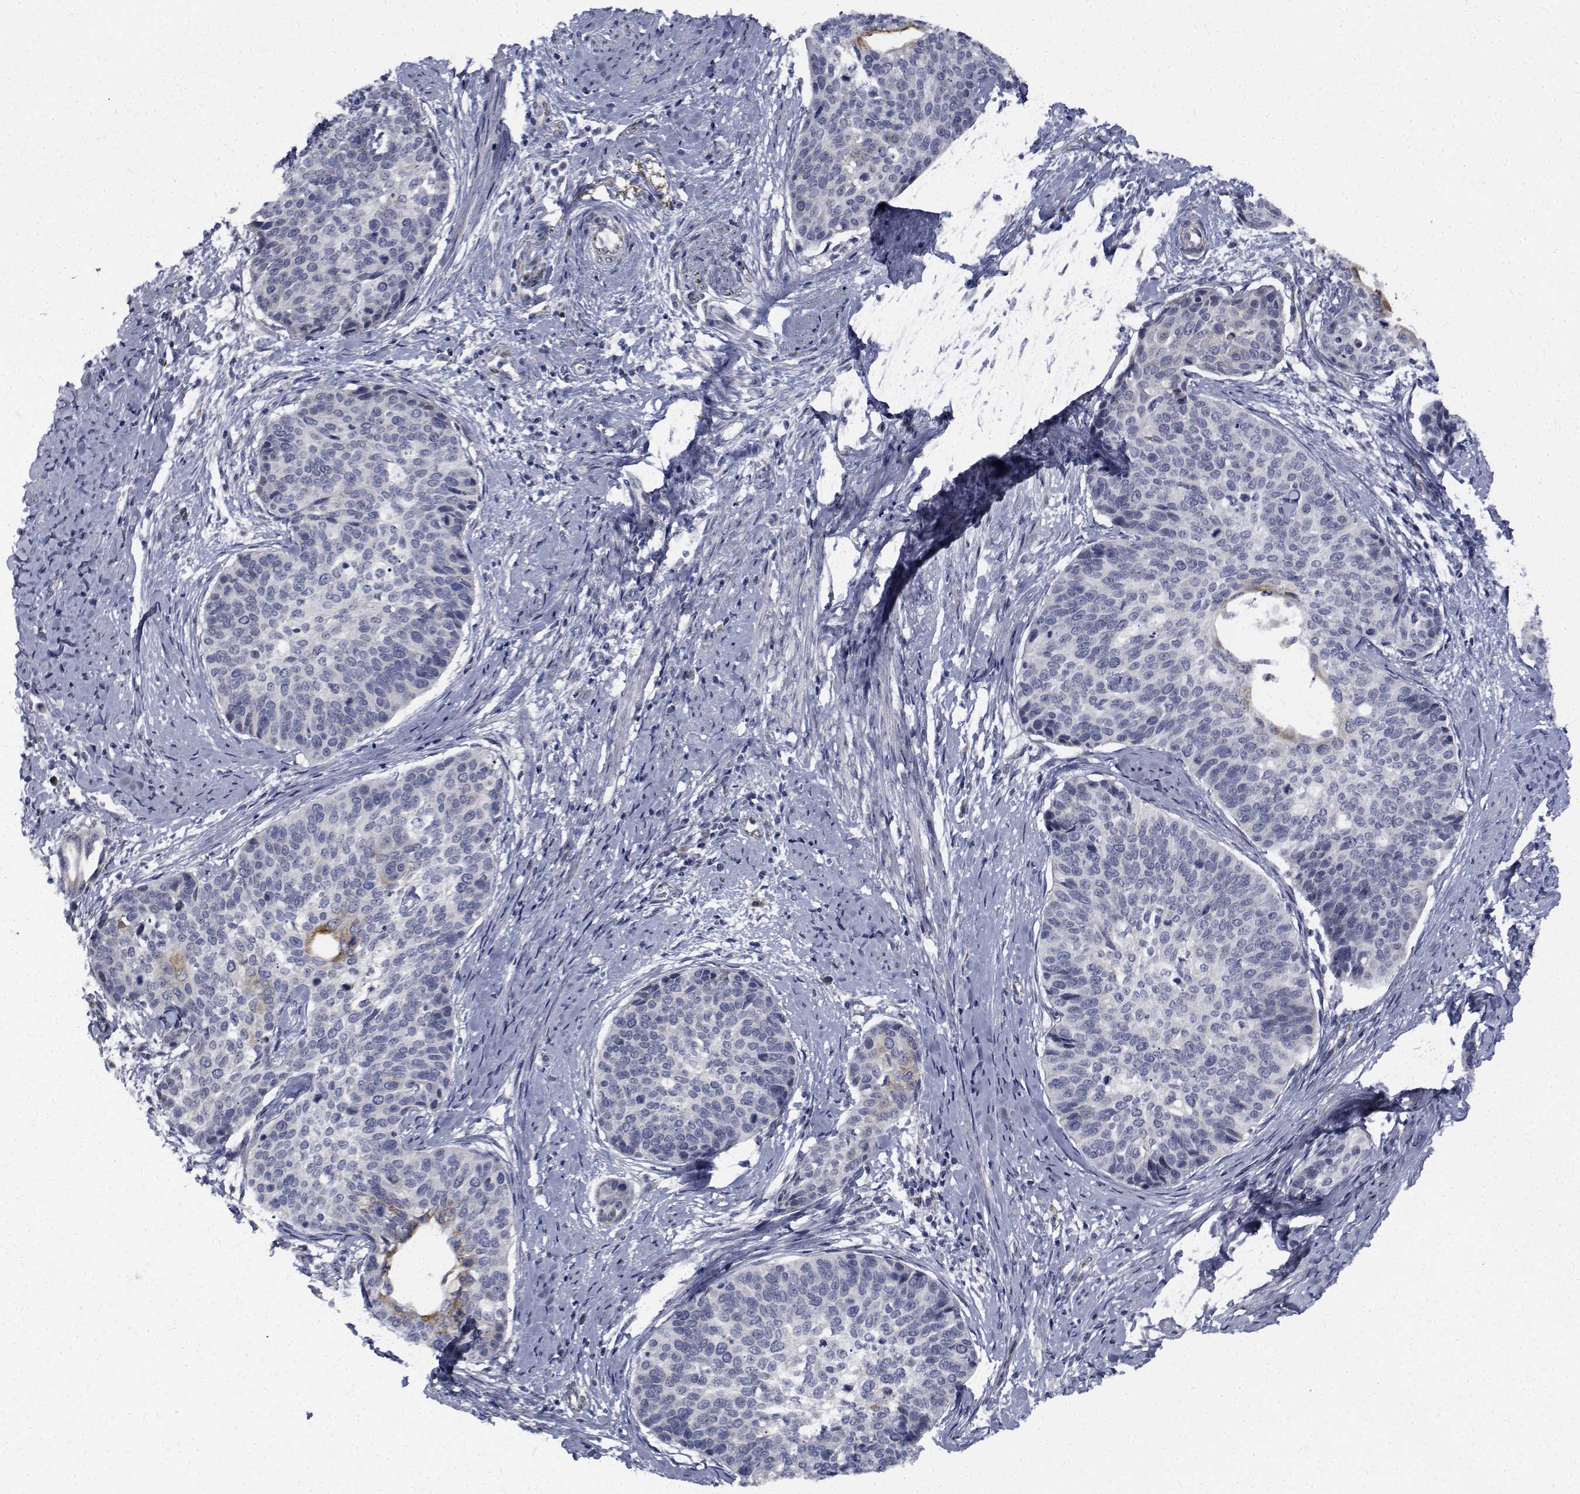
{"staining": {"intensity": "negative", "quantity": "none", "location": "none"}, "tissue": "cervical cancer", "cell_type": "Tumor cells", "image_type": "cancer", "snomed": [{"axis": "morphology", "description": "Squamous cell carcinoma, NOS"}, {"axis": "topography", "description": "Cervix"}], "caption": "This is an immunohistochemistry micrograph of cervical cancer (squamous cell carcinoma). There is no expression in tumor cells.", "gene": "TTBK1", "patient": {"sex": "female", "age": 69}}